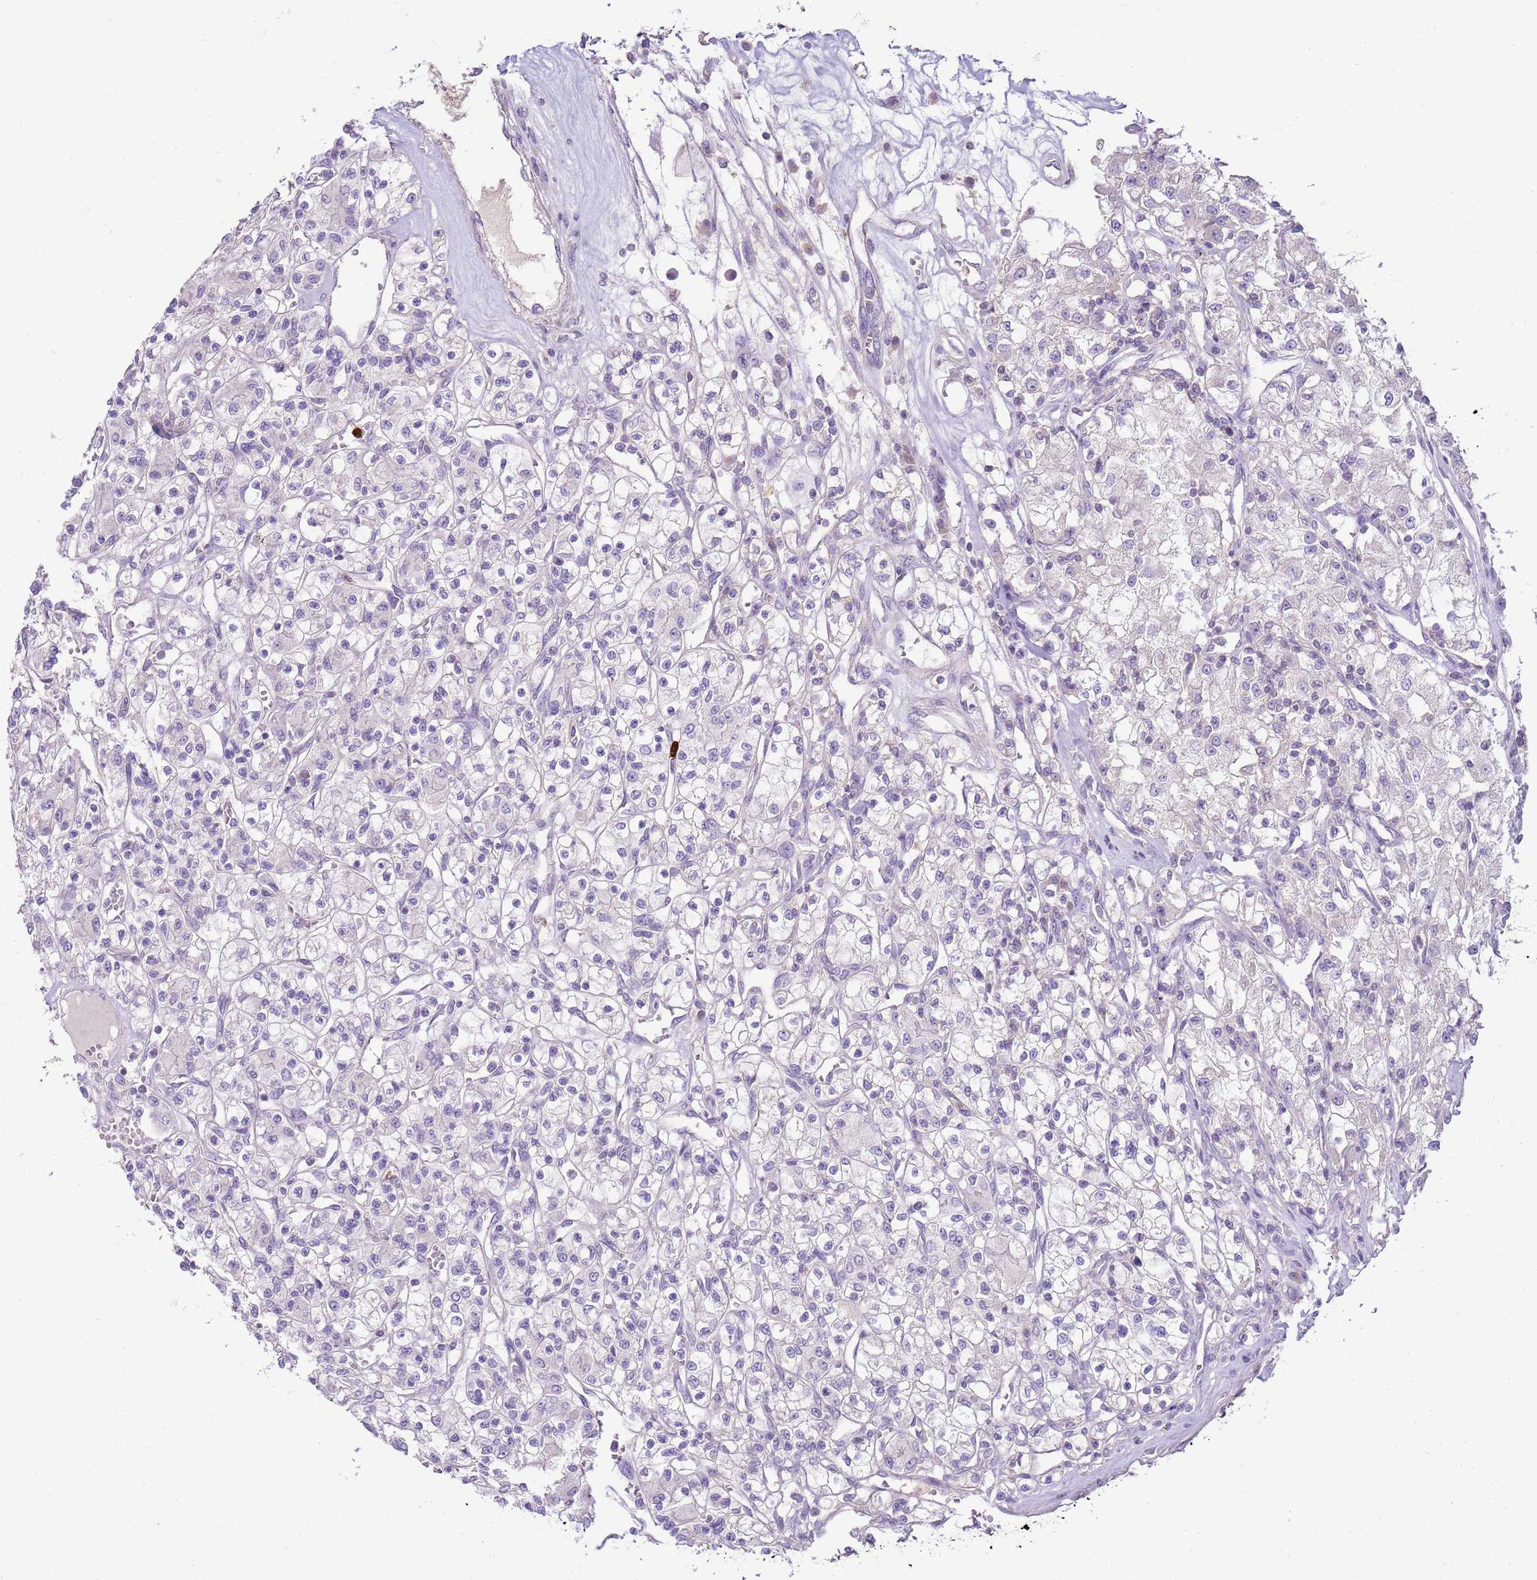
{"staining": {"intensity": "negative", "quantity": "none", "location": "none"}, "tissue": "renal cancer", "cell_type": "Tumor cells", "image_type": "cancer", "snomed": [{"axis": "morphology", "description": "Adenocarcinoma, NOS"}, {"axis": "topography", "description": "Kidney"}], "caption": "Adenocarcinoma (renal) was stained to show a protein in brown. There is no significant expression in tumor cells. Nuclei are stained in blue.", "gene": "IL2RG", "patient": {"sex": "female", "age": 59}}